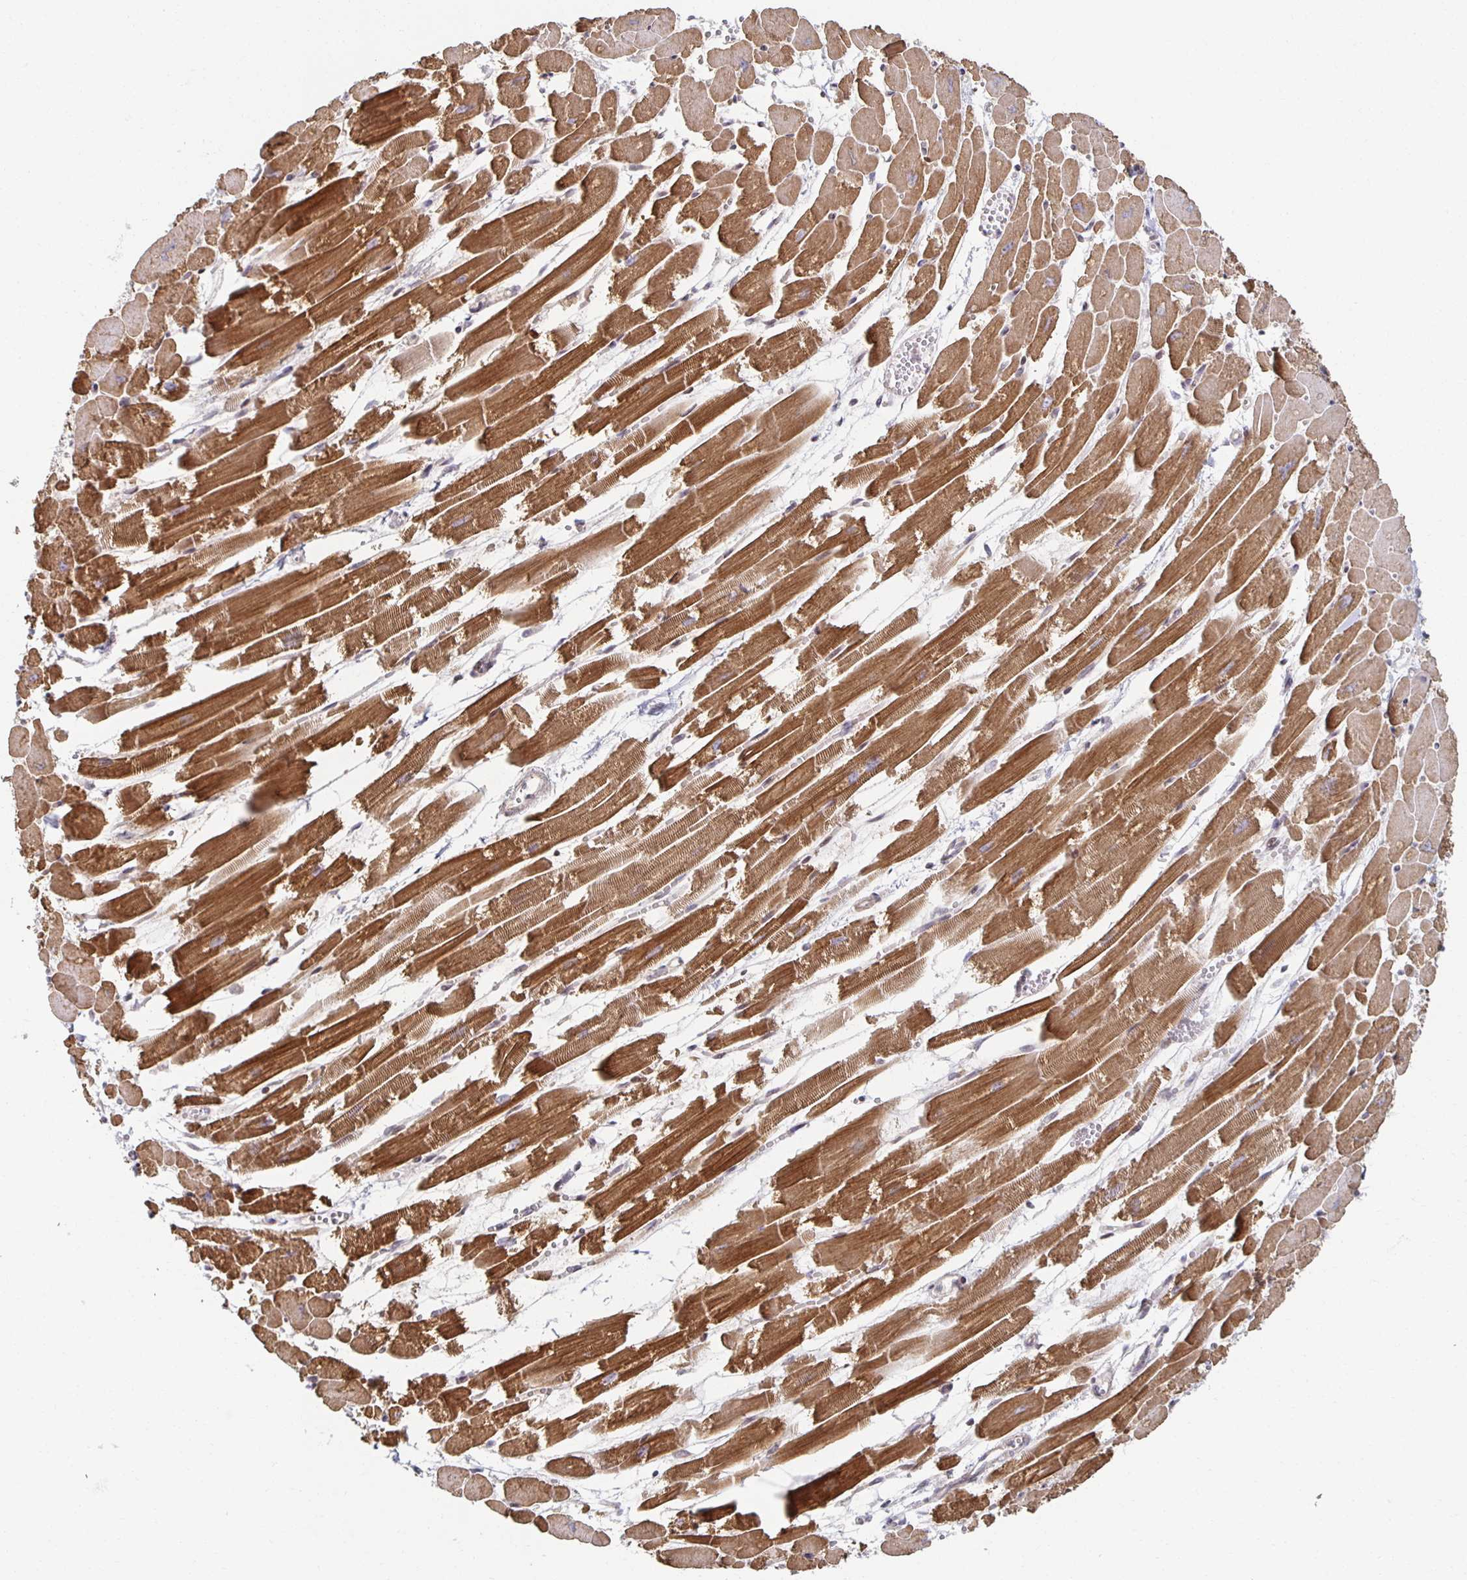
{"staining": {"intensity": "strong", "quantity": ">75%", "location": "cytoplasmic/membranous"}, "tissue": "heart muscle", "cell_type": "Cardiomyocytes", "image_type": "normal", "snomed": [{"axis": "morphology", "description": "Normal tissue, NOS"}, {"axis": "topography", "description": "Heart"}], "caption": "This image displays immunohistochemistry (IHC) staining of normal human heart muscle, with high strong cytoplasmic/membranous positivity in approximately >75% of cardiomyocytes.", "gene": "HCFC1R1", "patient": {"sex": "female", "age": 52}}